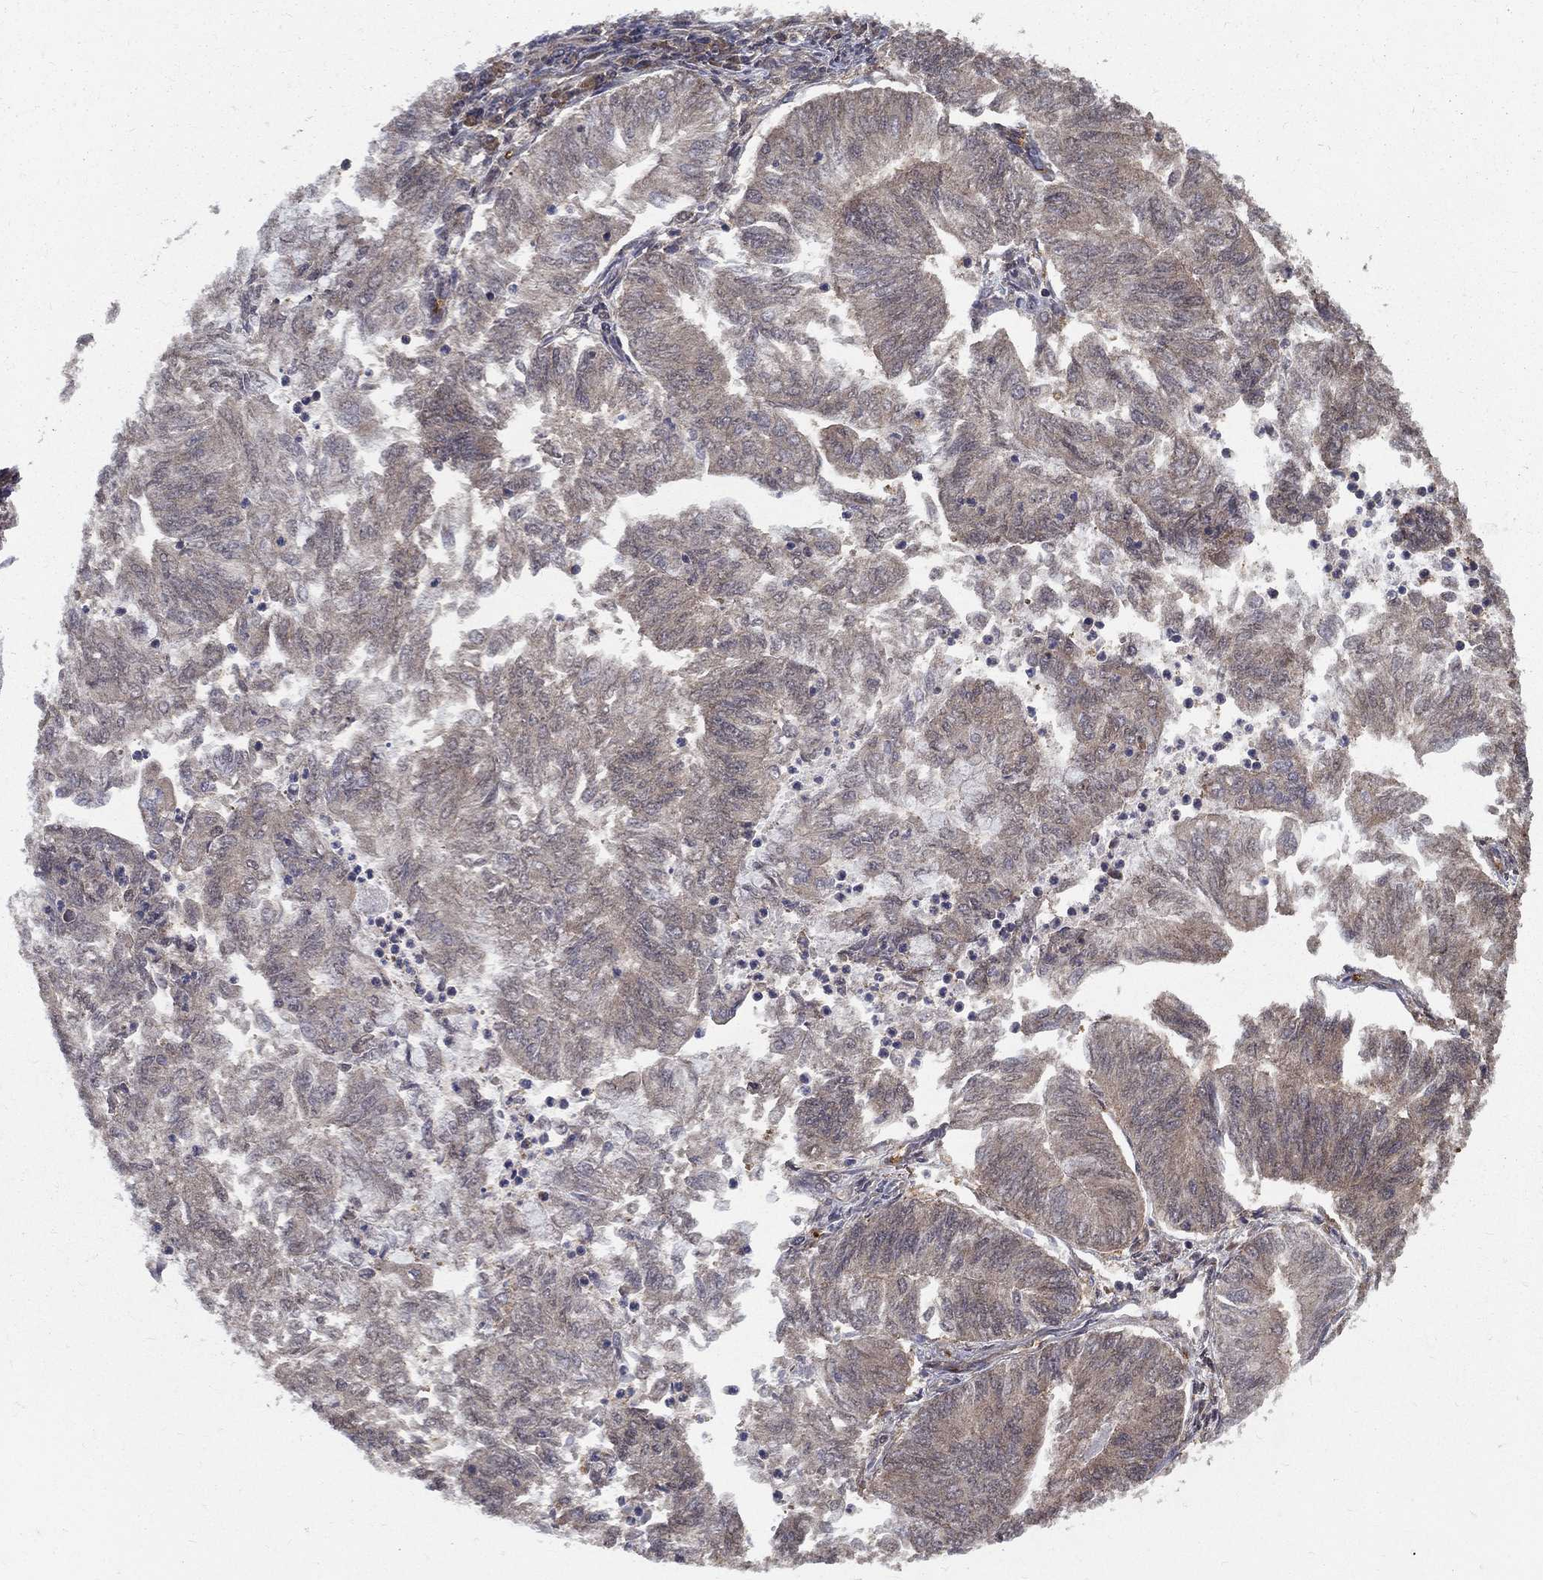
{"staining": {"intensity": "weak", "quantity": "25%-75%", "location": "cytoplasmic/membranous"}, "tissue": "endometrial cancer", "cell_type": "Tumor cells", "image_type": "cancer", "snomed": [{"axis": "morphology", "description": "Adenocarcinoma, NOS"}, {"axis": "topography", "description": "Endometrium"}], "caption": "Immunohistochemical staining of human endometrial adenocarcinoma reveals low levels of weak cytoplasmic/membranous expression in about 25%-75% of tumor cells. (Brightfield microscopy of DAB IHC at high magnification).", "gene": "CARM1", "patient": {"sex": "female", "age": 59}}